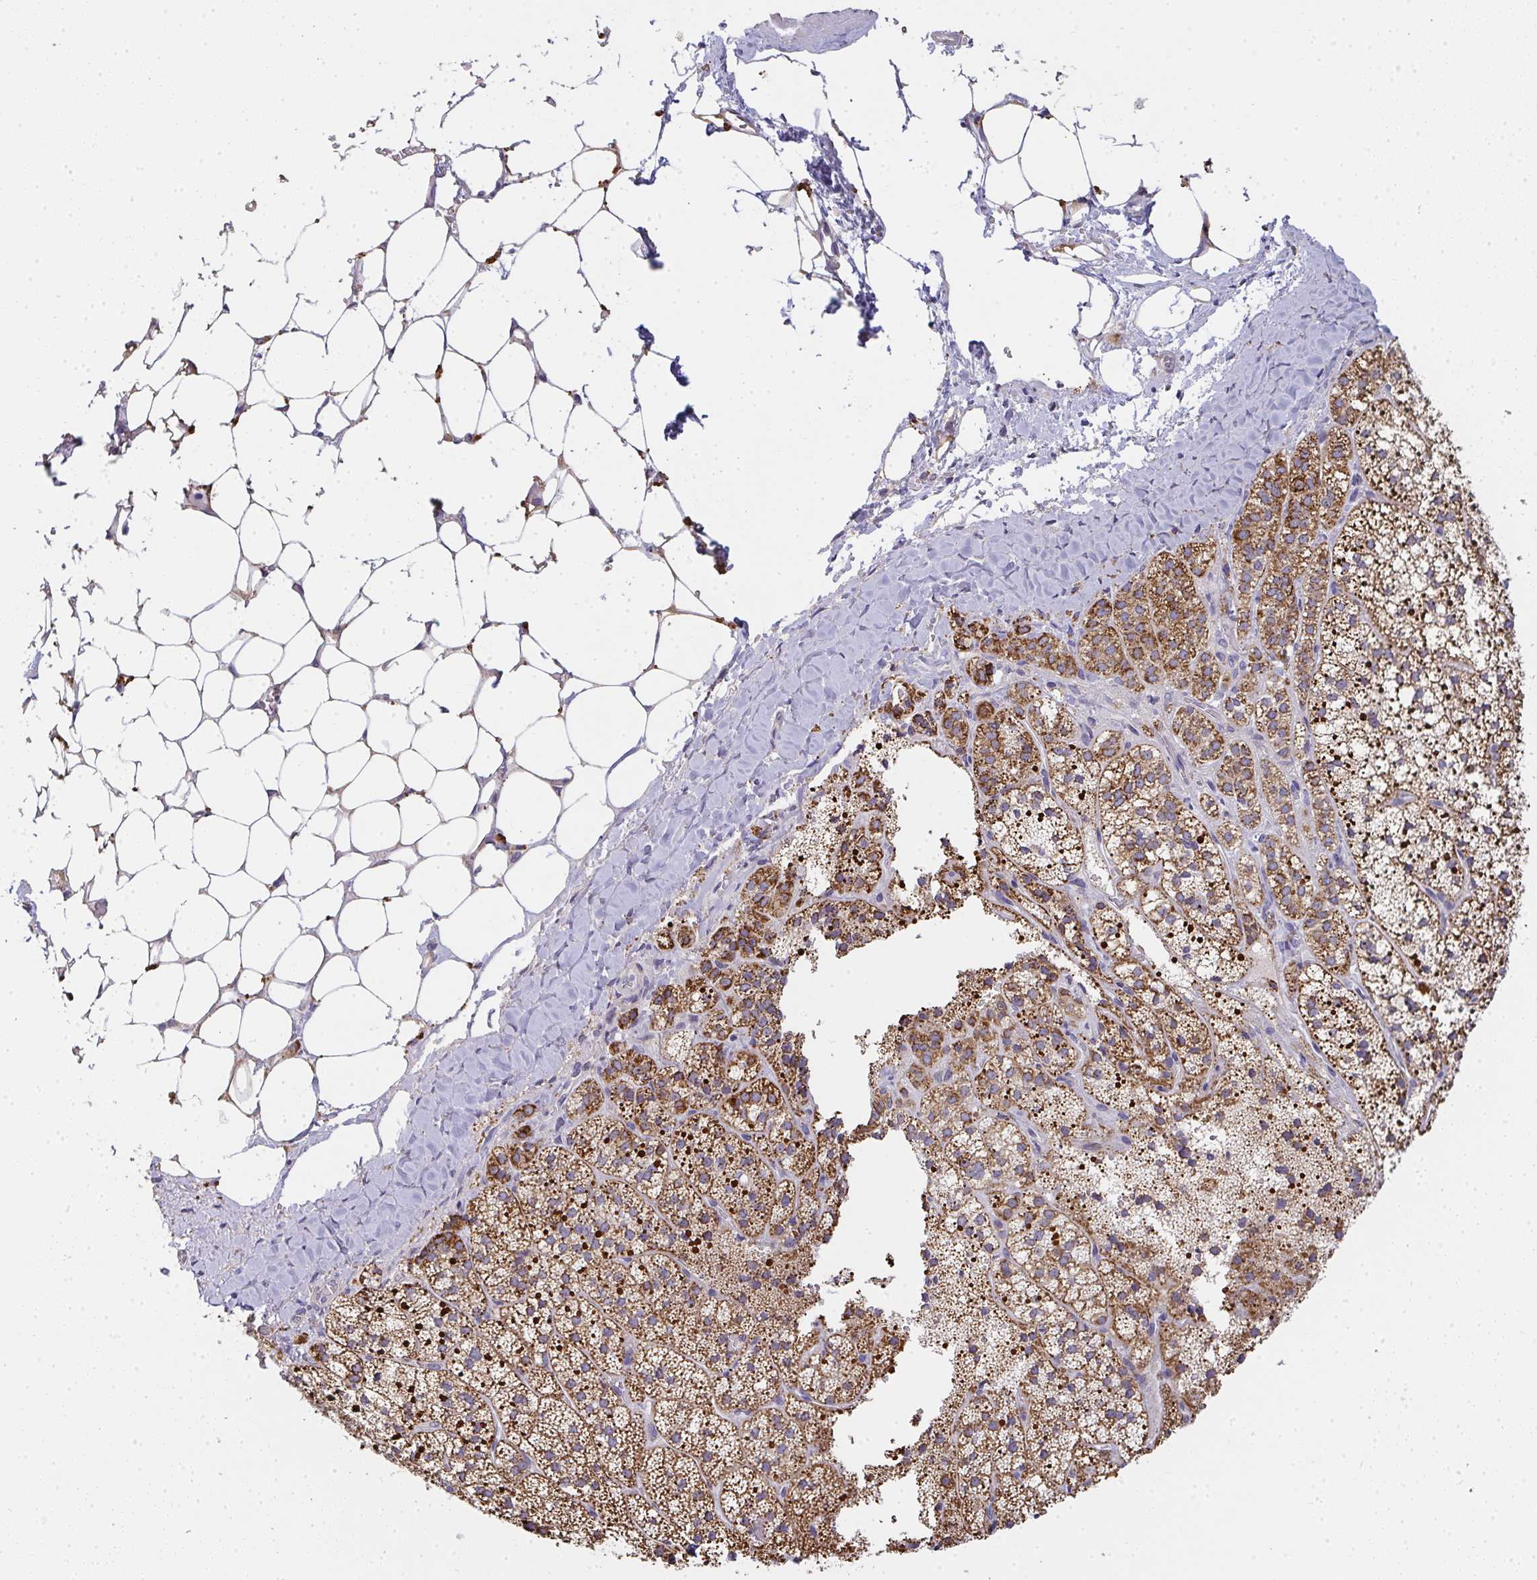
{"staining": {"intensity": "strong", "quantity": ">75%", "location": "cytoplasmic/membranous"}, "tissue": "adrenal gland", "cell_type": "Glandular cells", "image_type": "normal", "snomed": [{"axis": "morphology", "description": "Normal tissue, NOS"}, {"axis": "topography", "description": "Adrenal gland"}], "caption": "The photomicrograph demonstrates a brown stain indicating the presence of a protein in the cytoplasmic/membranous of glandular cells in adrenal gland. (Stains: DAB (3,3'-diaminobenzidine) in brown, nuclei in blue, Microscopy: brightfield microscopy at high magnification).", "gene": "TMEM219", "patient": {"sex": "male", "age": 53}}